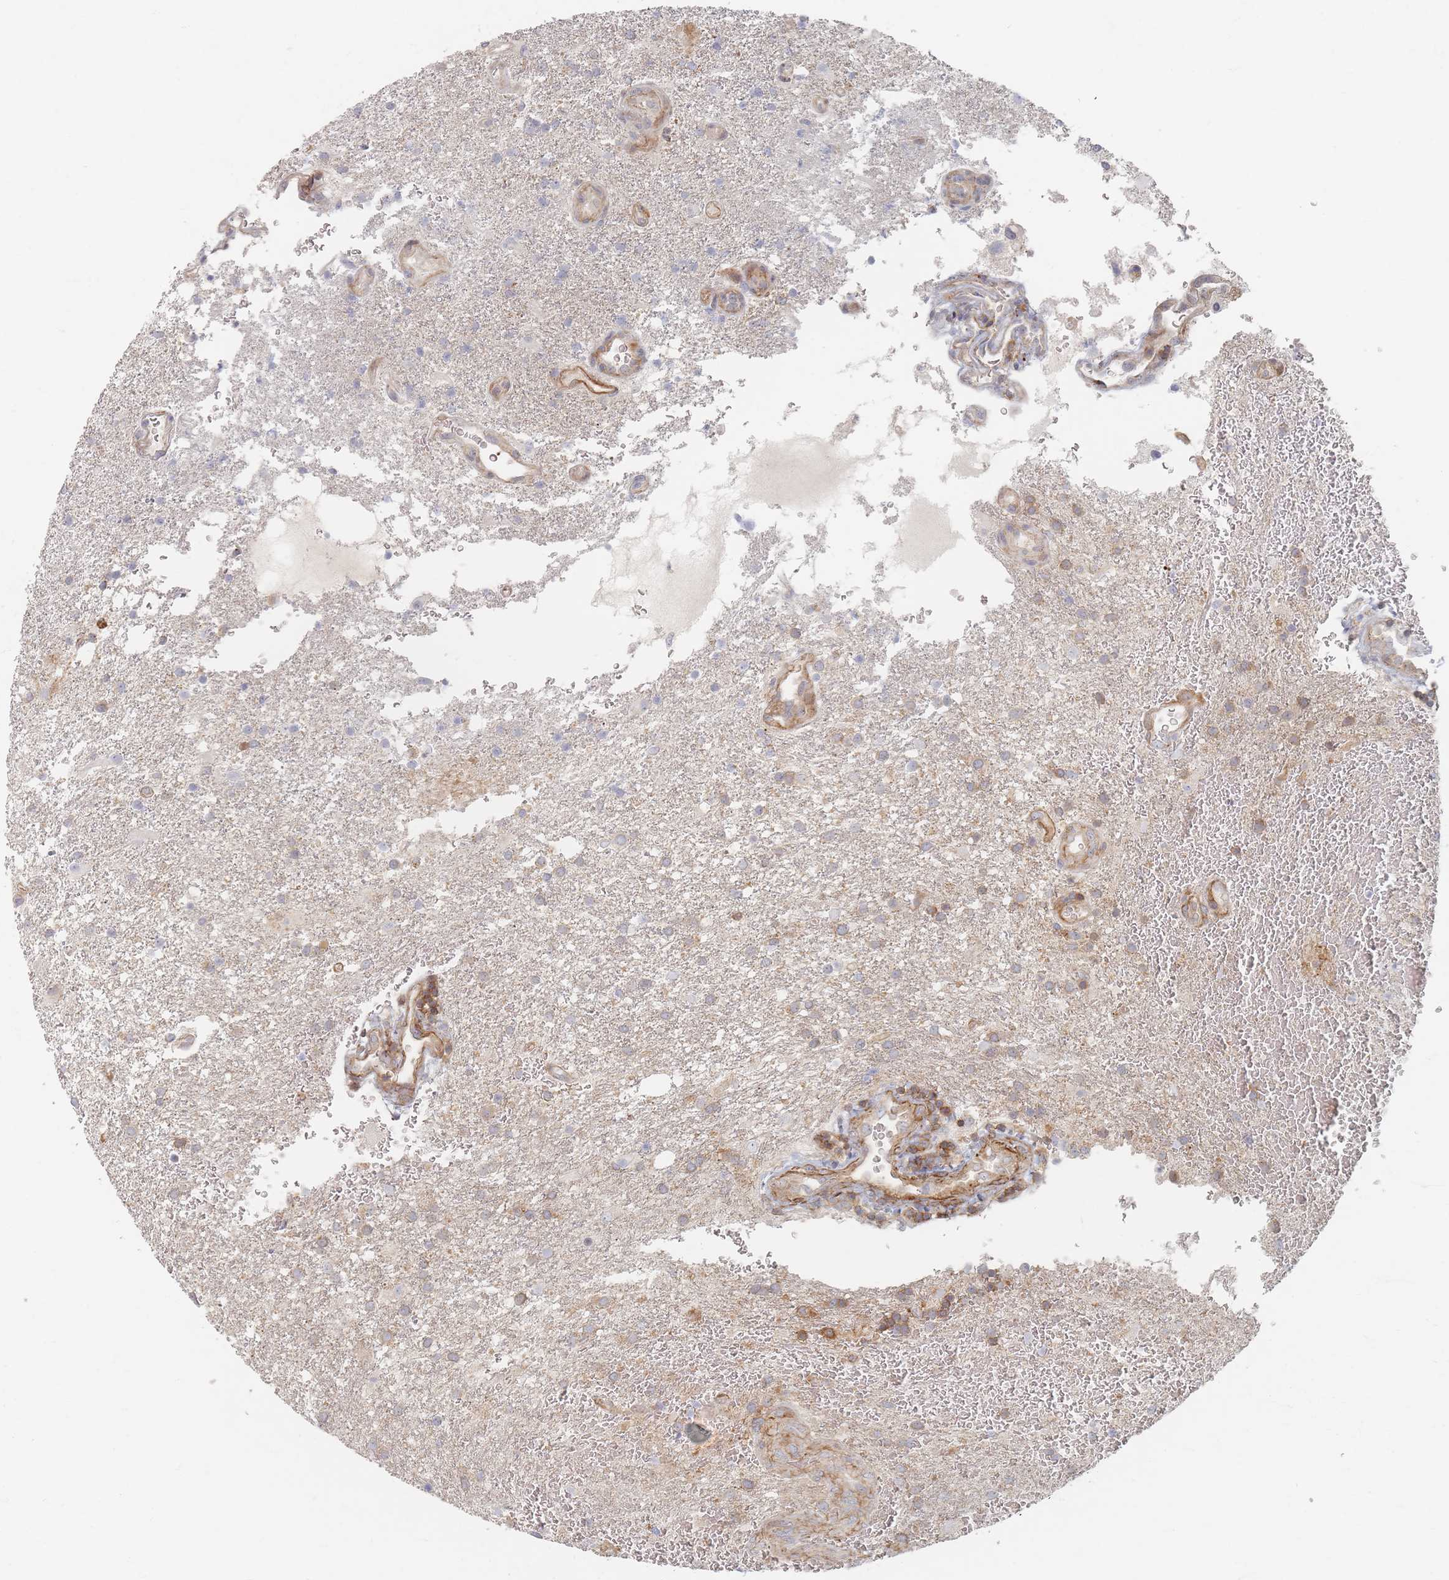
{"staining": {"intensity": "negative", "quantity": "none", "location": "none"}, "tissue": "glioma", "cell_type": "Tumor cells", "image_type": "cancer", "snomed": [{"axis": "morphology", "description": "Glioma, malignant, Low grade"}, {"axis": "topography", "description": "Brain"}], "caption": "Immunohistochemistry (IHC) of glioma reveals no staining in tumor cells. (Brightfield microscopy of DAB (3,3'-diaminobenzidine) IHC at high magnification).", "gene": "ZNF852", "patient": {"sex": "male", "age": 66}}